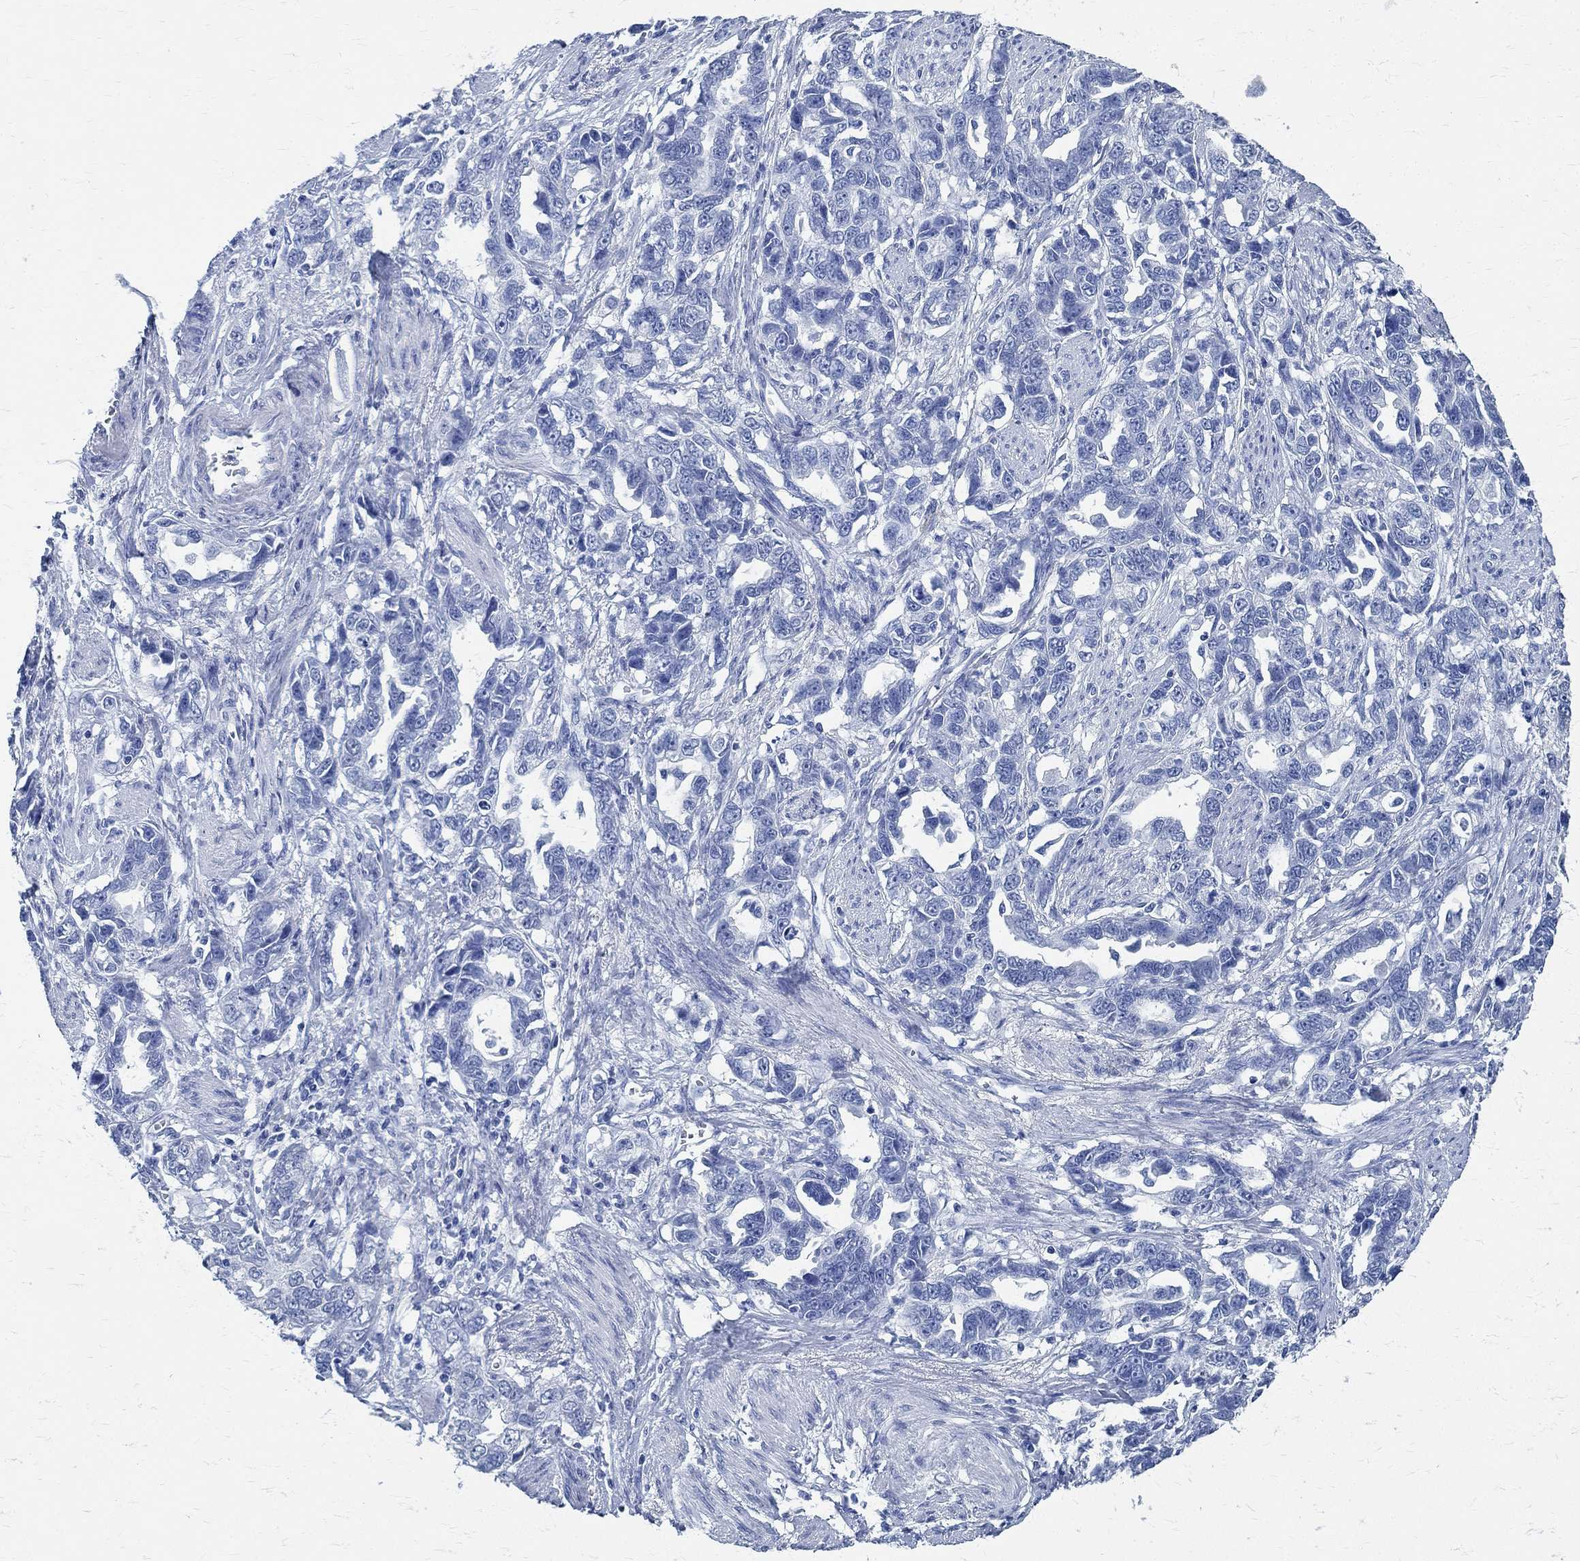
{"staining": {"intensity": "negative", "quantity": "none", "location": "none"}, "tissue": "ovarian cancer", "cell_type": "Tumor cells", "image_type": "cancer", "snomed": [{"axis": "morphology", "description": "Cystadenocarcinoma, serous, NOS"}, {"axis": "topography", "description": "Ovary"}], "caption": "A high-resolution micrograph shows immunohistochemistry (IHC) staining of ovarian cancer, which exhibits no significant positivity in tumor cells.", "gene": "TMEM221", "patient": {"sex": "female", "age": 51}}